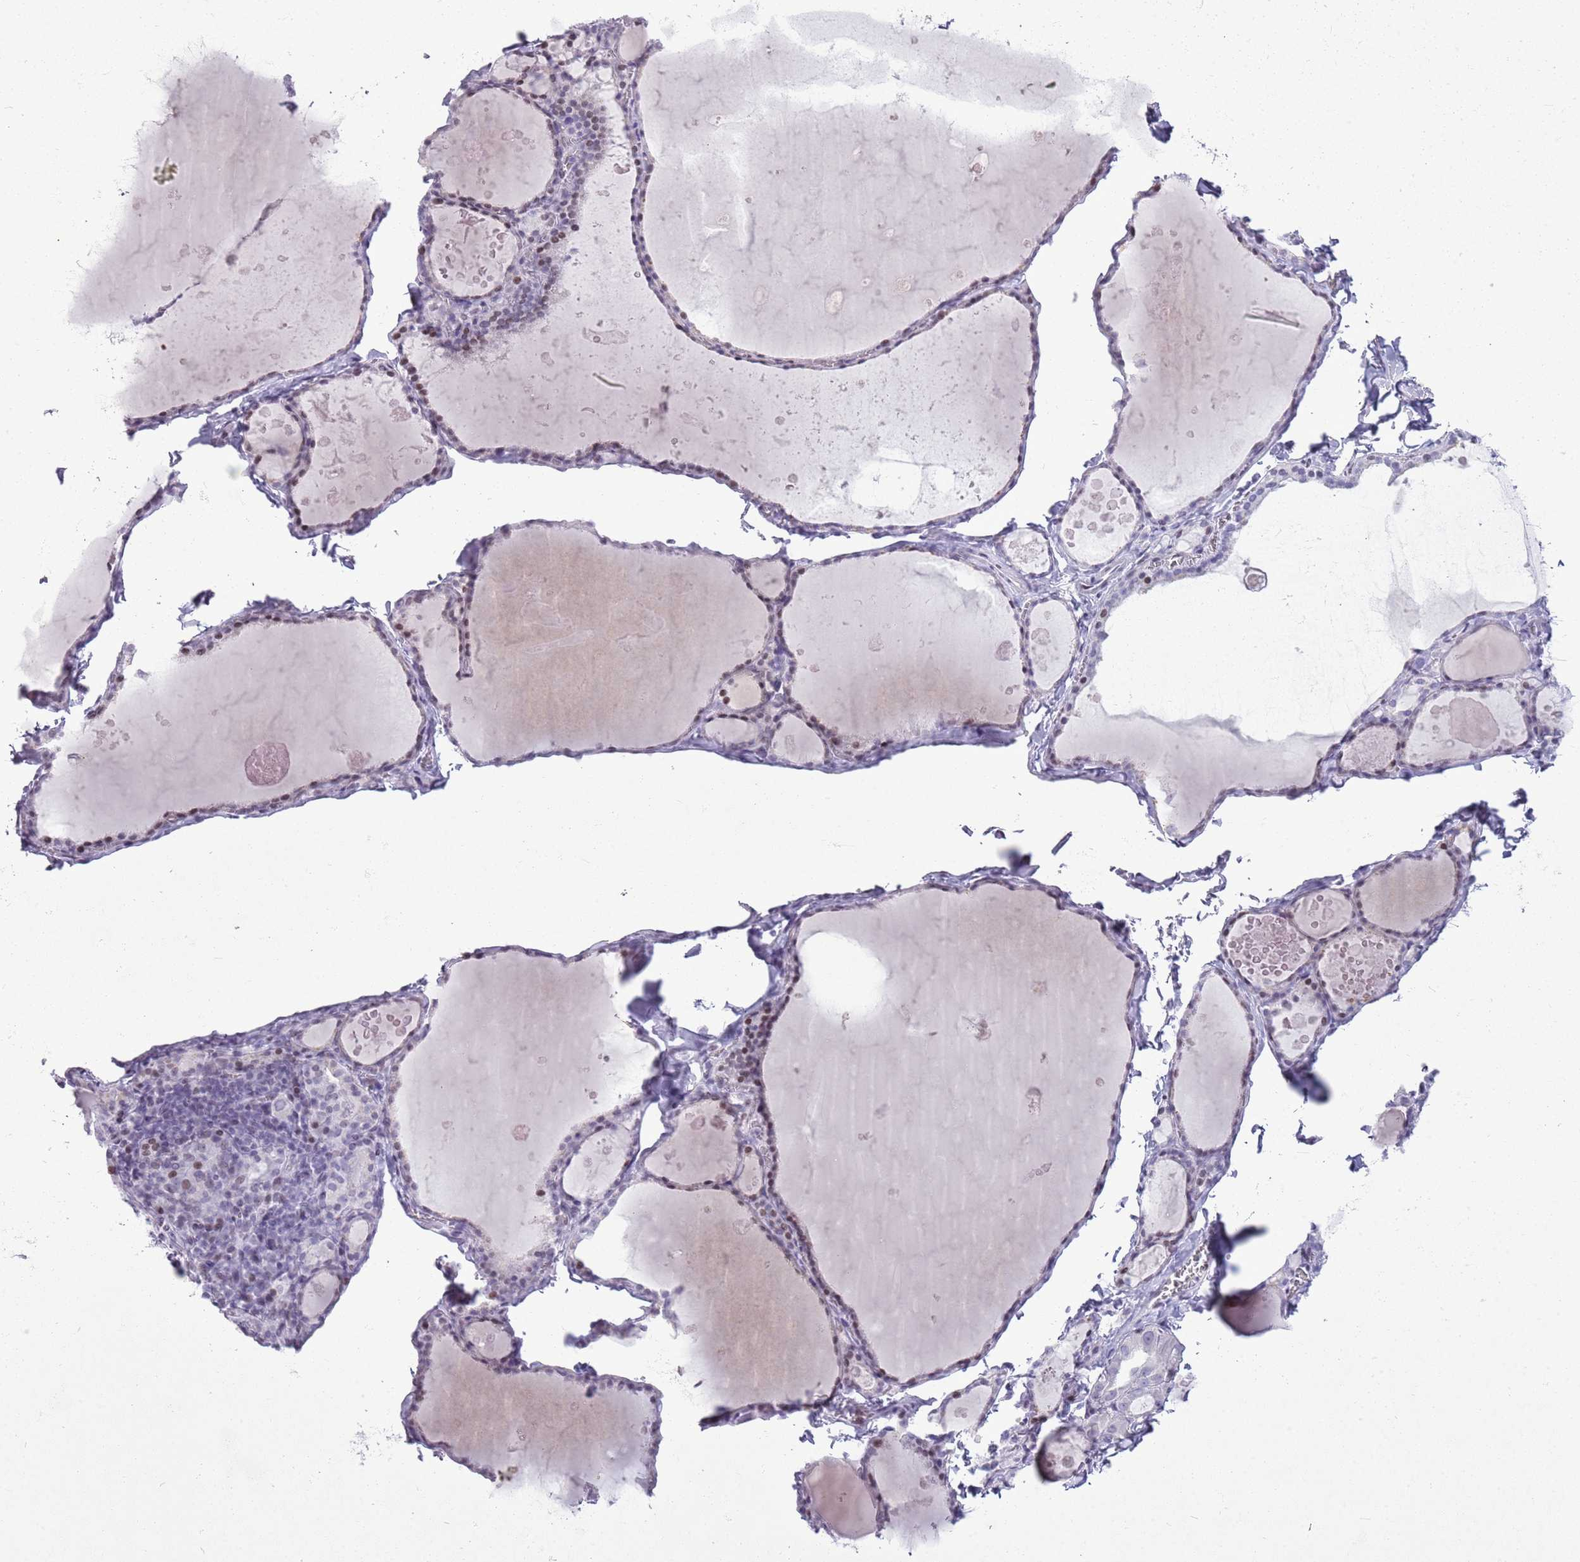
{"staining": {"intensity": "weak", "quantity": "<25%", "location": "nuclear"}, "tissue": "thyroid gland", "cell_type": "Glandular cells", "image_type": "normal", "snomed": [{"axis": "morphology", "description": "Normal tissue, NOS"}, {"axis": "topography", "description": "Thyroid gland"}], "caption": "Immunohistochemistry of normal human thyroid gland reveals no staining in glandular cells. Brightfield microscopy of IHC stained with DAB (3,3'-diaminobenzidine) (brown) and hematoxylin (blue), captured at high magnification.", "gene": "ASIP", "patient": {"sex": "male", "age": 56}}